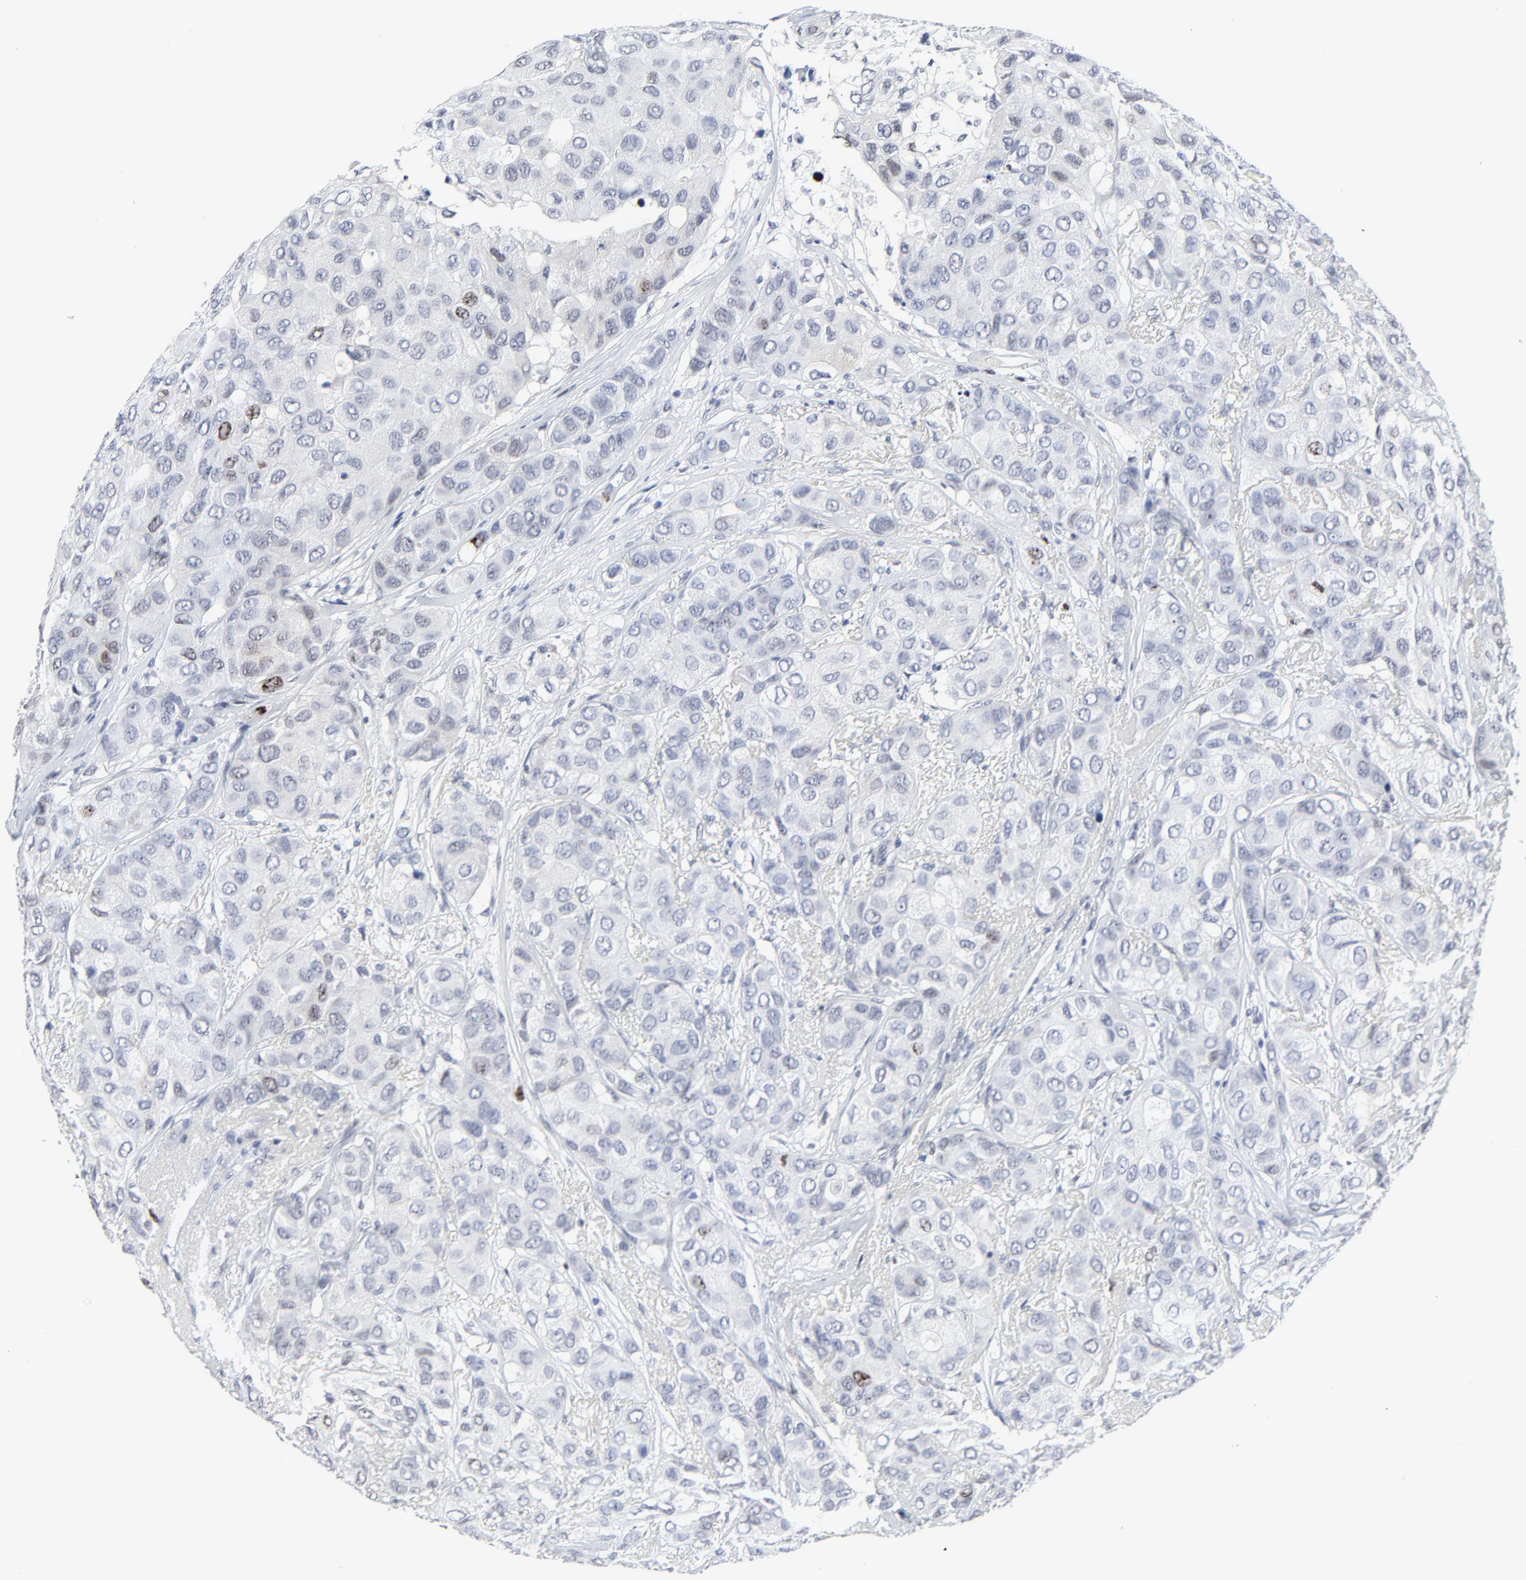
{"staining": {"intensity": "moderate", "quantity": "<25%", "location": "nuclear"}, "tissue": "breast cancer", "cell_type": "Tumor cells", "image_type": "cancer", "snomed": [{"axis": "morphology", "description": "Duct carcinoma"}, {"axis": "topography", "description": "Breast"}], "caption": "Moderate nuclear expression for a protein is present in about <25% of tumor cells of breast infiltrating ductal carcinoma using IHC.", "gene": "ZNF589", "patient": {"sex": "female", "age": 68}}